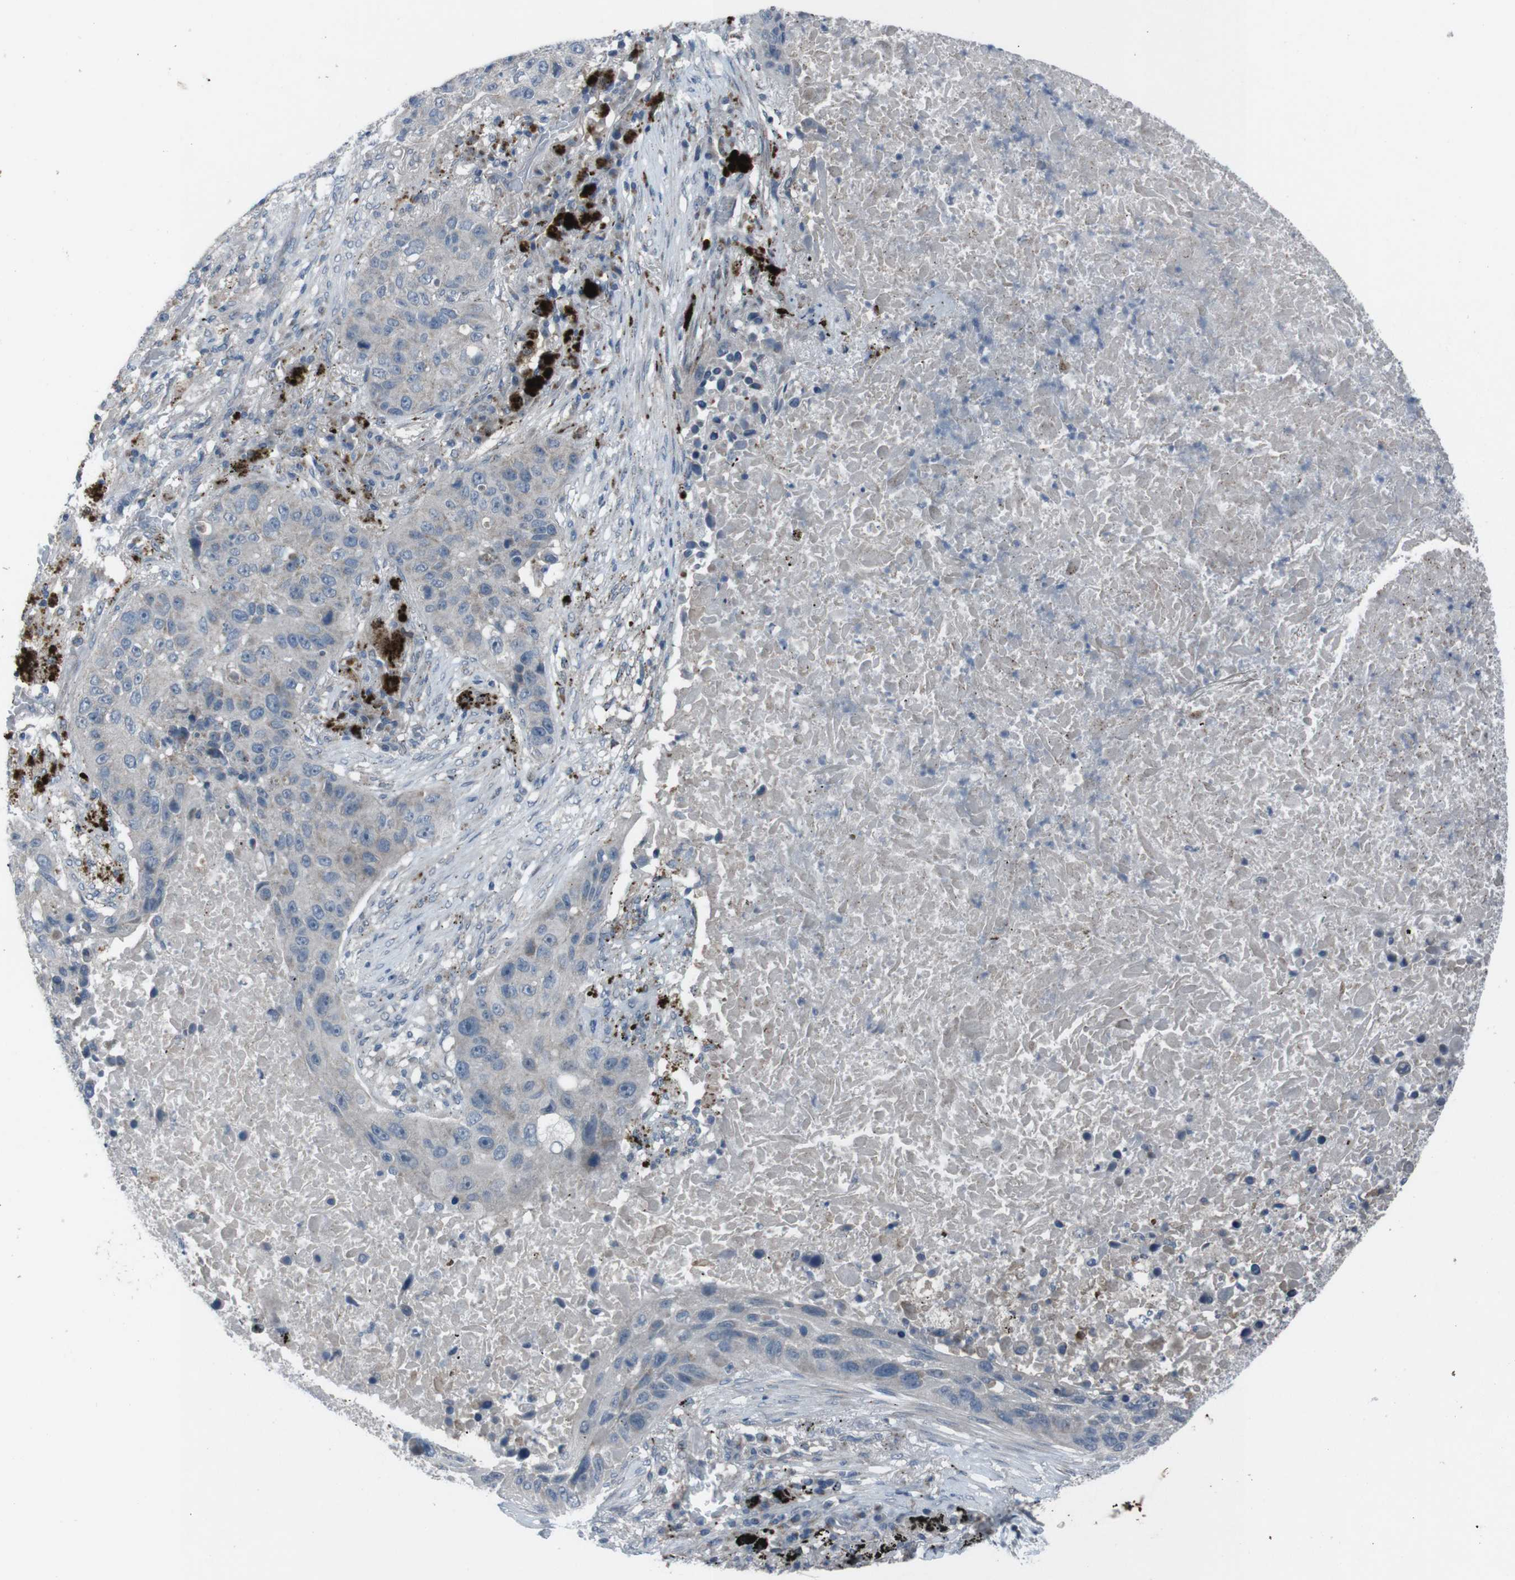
{"staining": {"intensity": "weak", "quantity": ">75%", "location": "cytoplasmic/membranous"}, "tissue": "lung cancer", "cell_type": "Tumor cells", "image_type": "cancer", "snomed": [{"axis": "morphology", "description": "Squamous cell carcinoma, NOS"}, {"axis": "topography", "description": "Lung"}], "caption": "DAB immunohistochemical staining of human squamous cell carcinoma (lung) shows weak cytoplasmic/membranous protein staining in approximately >75% of tumor cells. Using DAB (3,3'-diaminobenzidine) (brown) and hematoxylin (blue) stains, captured at high magnification using brightfield microscopy.", "gene": "EFNA5", "patient": {"sex": "male", "age": 57}}